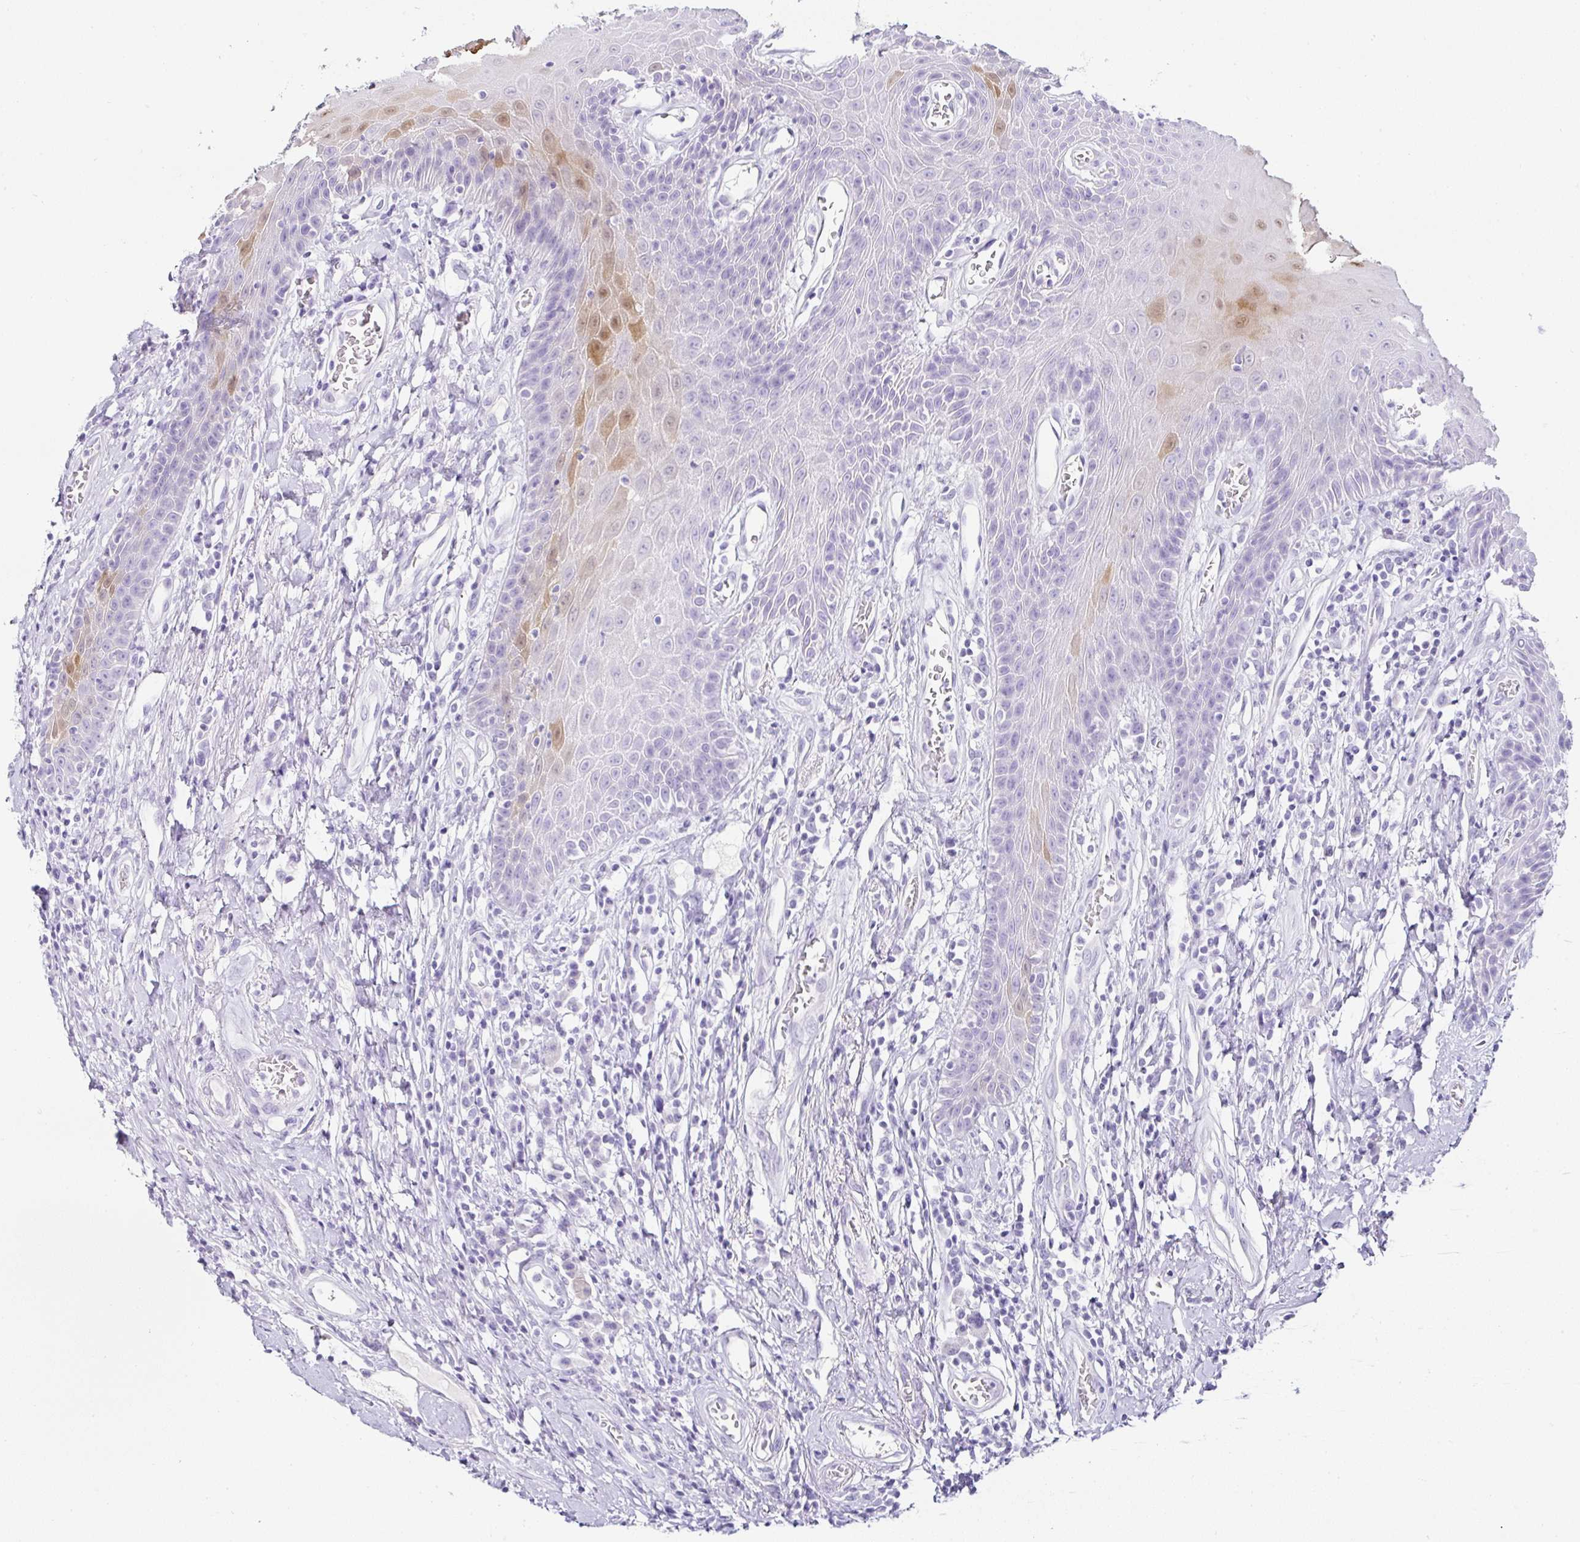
{"staining": {"intensity": "moderate", "quantity": "<25%", "location": "cytoplasmic/membranous,nuclear"}, "tissue": "head and neck cancer", "cell_type": "Tumor cells", "image_type": "cancer", "snomed": [{"axis": "morphology", "description": "Squamous cell carcinoma, NOS"}, {"axis": "topography", "description": "Head-Neck"}], "caption": "Immunohistochemistry of head and neck cancer displays low levels of moderate cytoplasmic/membranous and nuclear expression in approximately <25% of tumor cells.", "gene": "SERPINB3", "patient": {"sex": "female", "age": 59}}